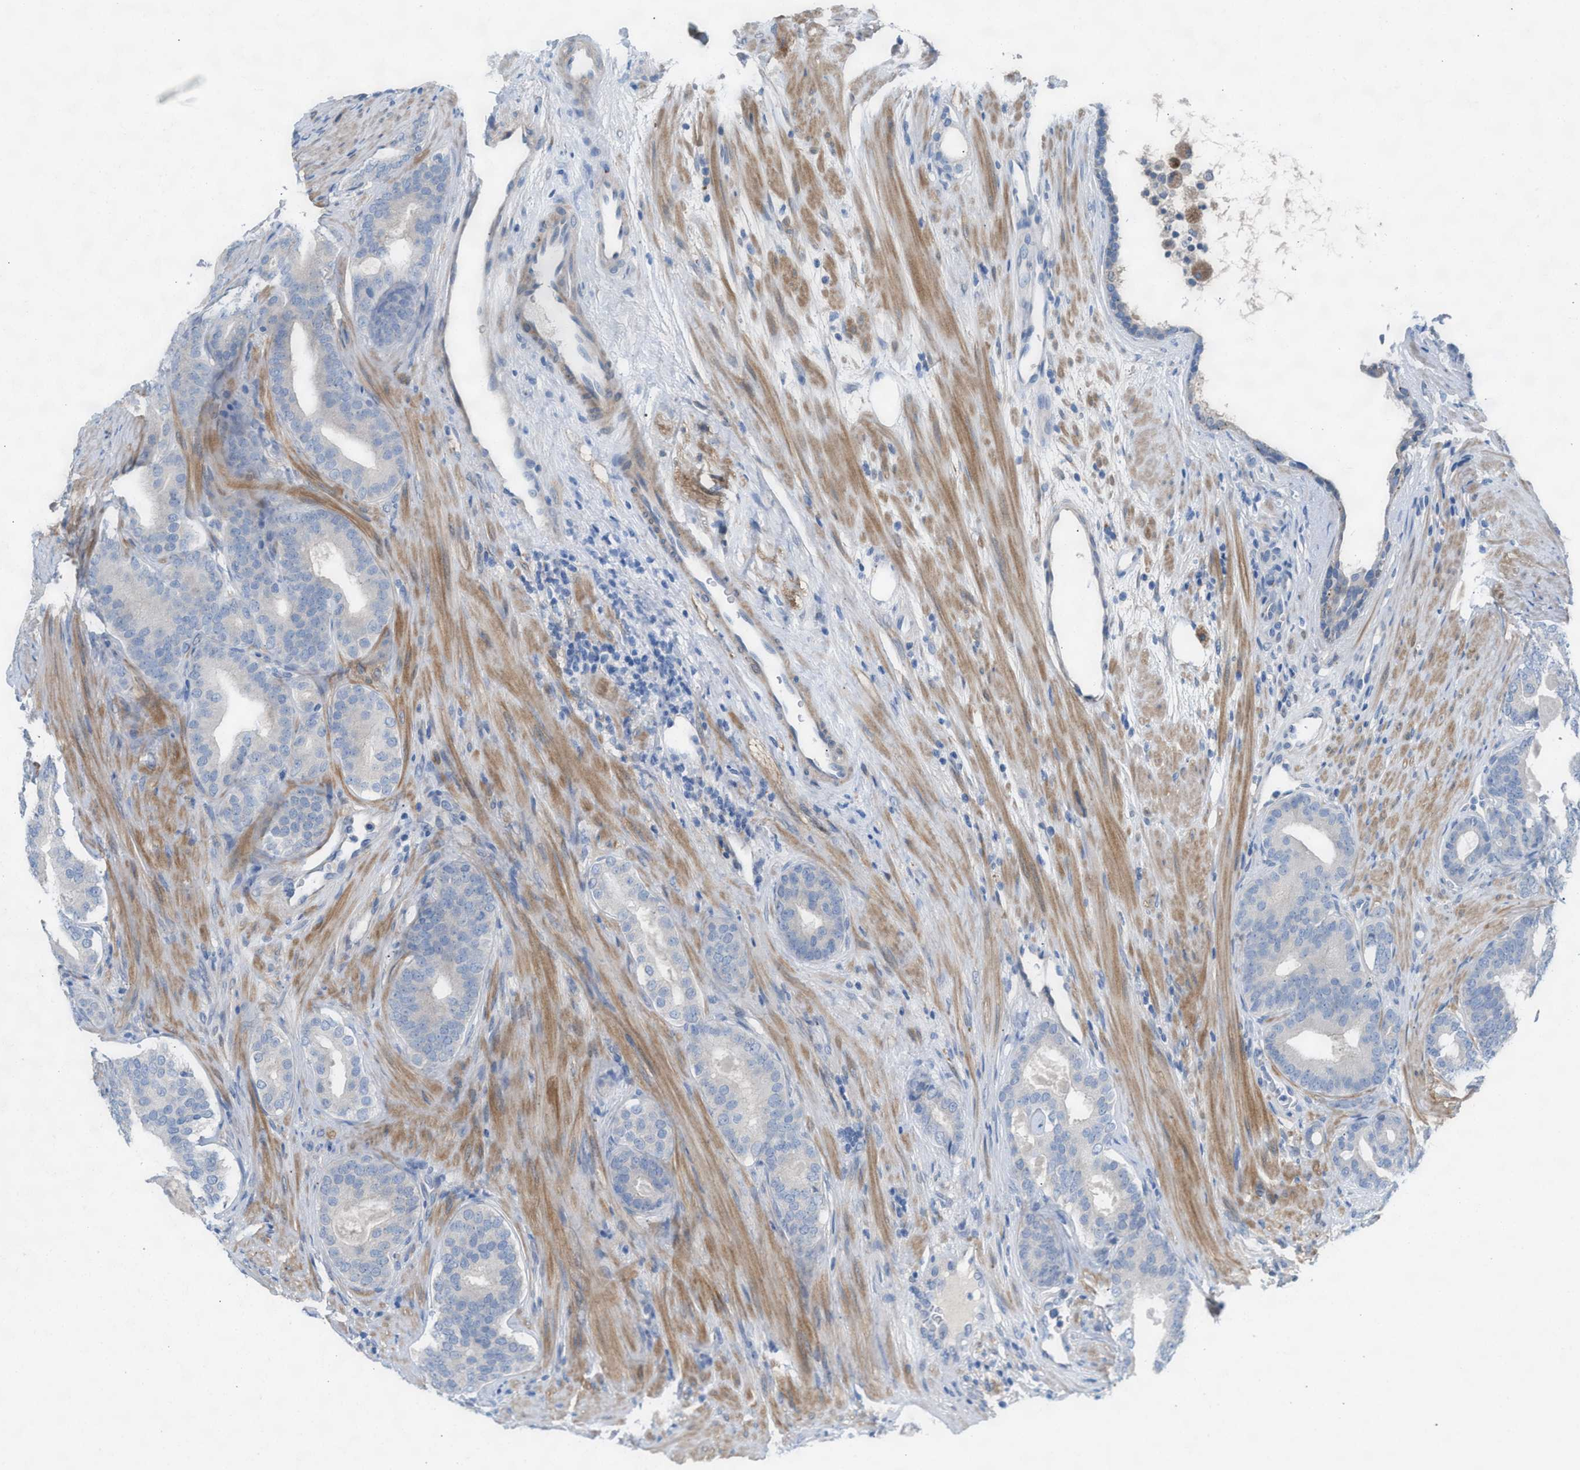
{"staining": {"intensity": "negative", "quantity": "none", "location": "none"}, "tissue": "prostate cancer", "cell_type": "Tumor cells", "image_type": "cancer", "snomed": [{"axis": "morphology", "description": "Adenocarcinoma, High grade"}, {"axis": "topography", "description": "Prostate"}], "caption": "A high-resolution histopathology image shows IHC staining of adenocarcinoma (high-grade) (prostate), which demonstrates no significant positivity in tumor cells. Brightfield microscopy of immunohistochemistry stained with DAB (3,3'-diaminobenzidine) (brown) and hematoxylin (blue), captured at high magnification.", "gene": "ASPA", "patient": {"sex": "male", "age": 60}}